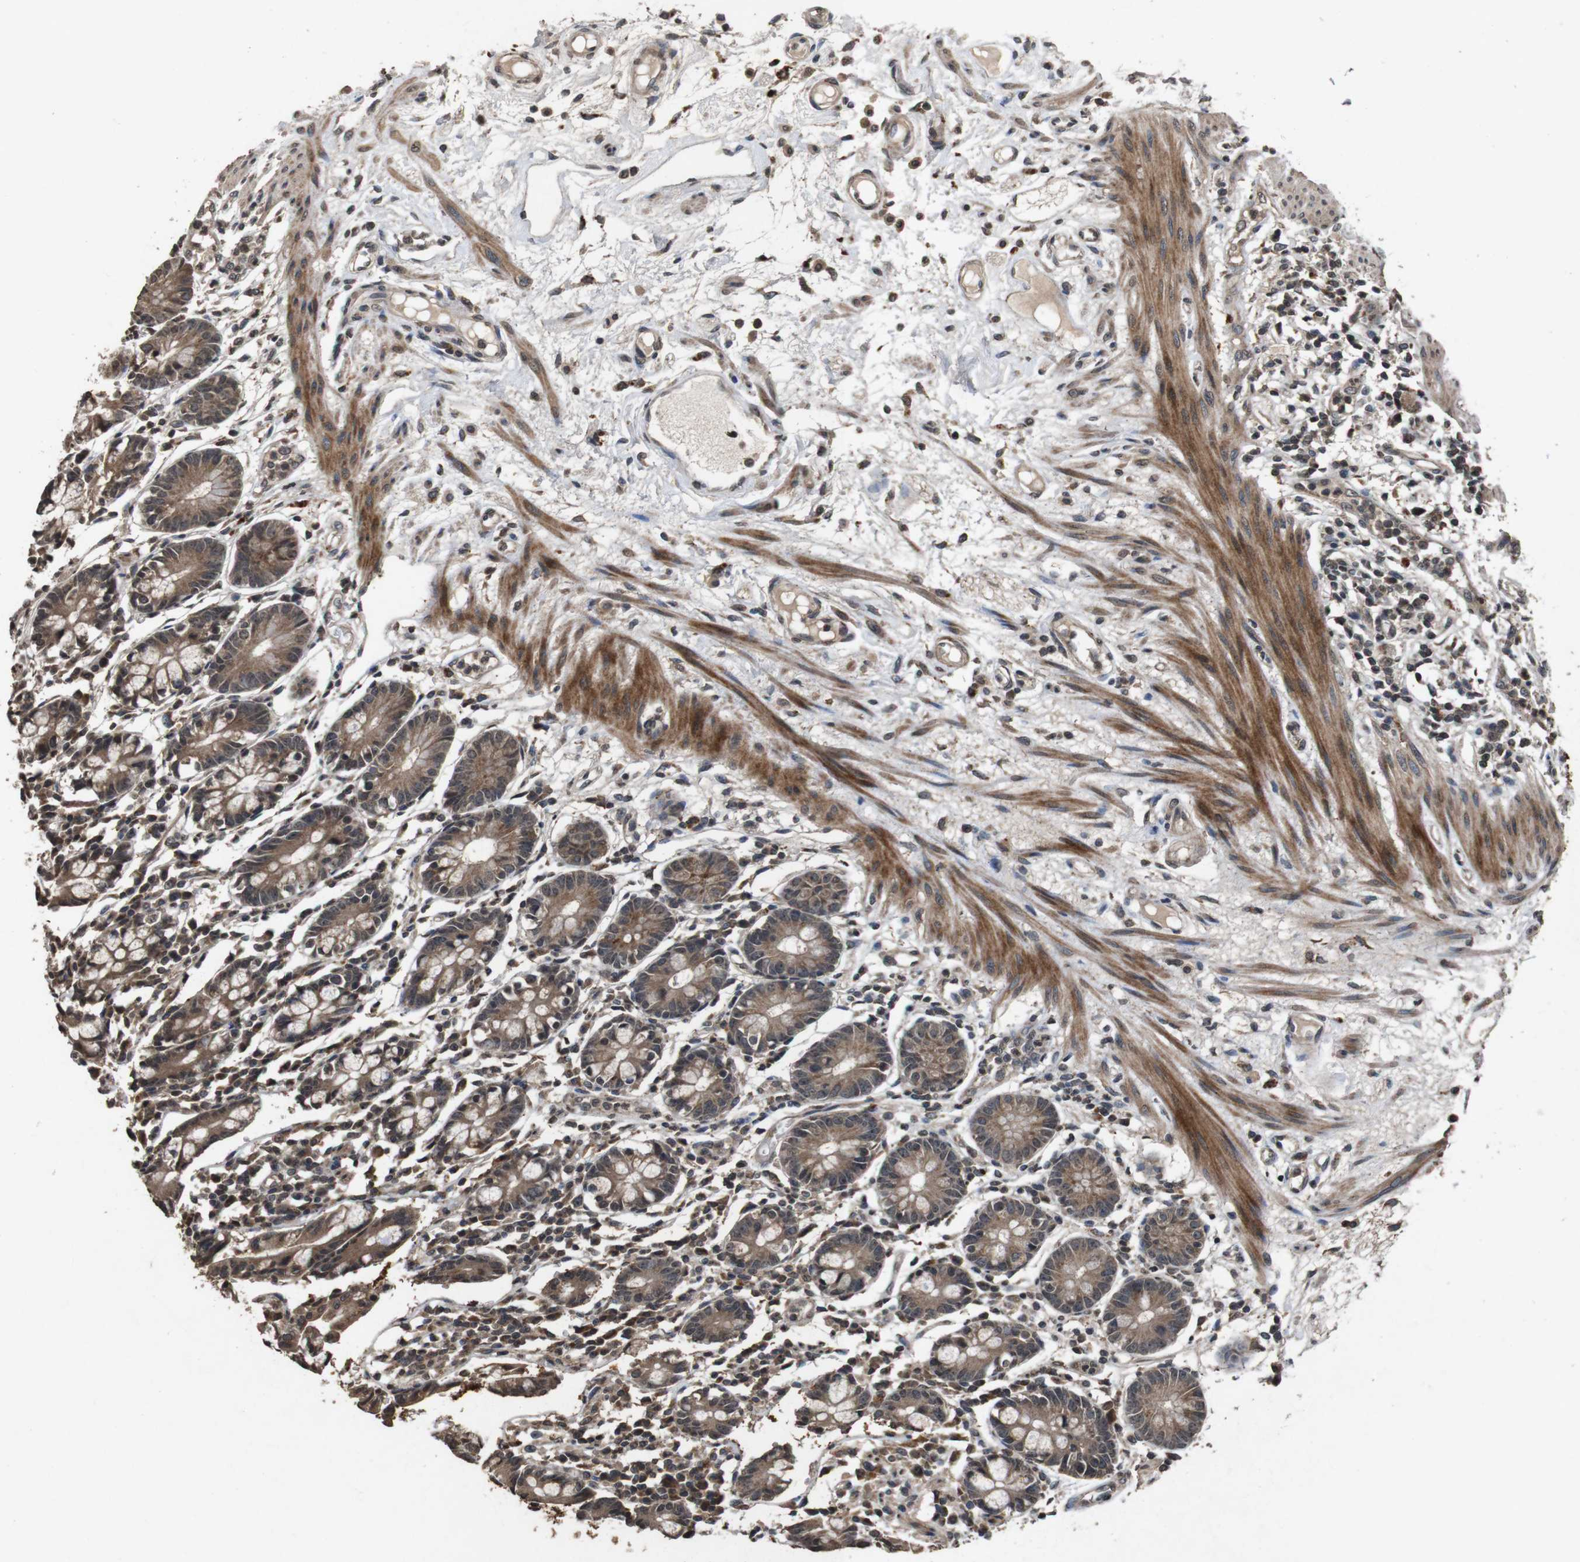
{"staining": {"intensity": "moderate", "quantity": ">75%", "location": "cytoplasmic/membranous"}, "tissue": "small intestine", "cell_type": "Glandular cells", "image_type": "normal", "snomed": [{"axis": "morphology", "description": "Normal tissue, NOS"}, {"axis": "morphology", "description": "Cystadenocarcinoma, serous, Metastatic site"}, {"axis": "topography", "description": "Small intestine"}], "caption": "Immunohistochemistry of benign human small intestine shows medium levels of moderate cytoplasmic/membranous staining in about >75% of glandular cells. The staining was performed using DAB, with brown indicating positive protein expression. Nuclei are stained blue with hematoxylin.", "gene": "SORL1", "patient": {"sex": "female", "age": 61}}